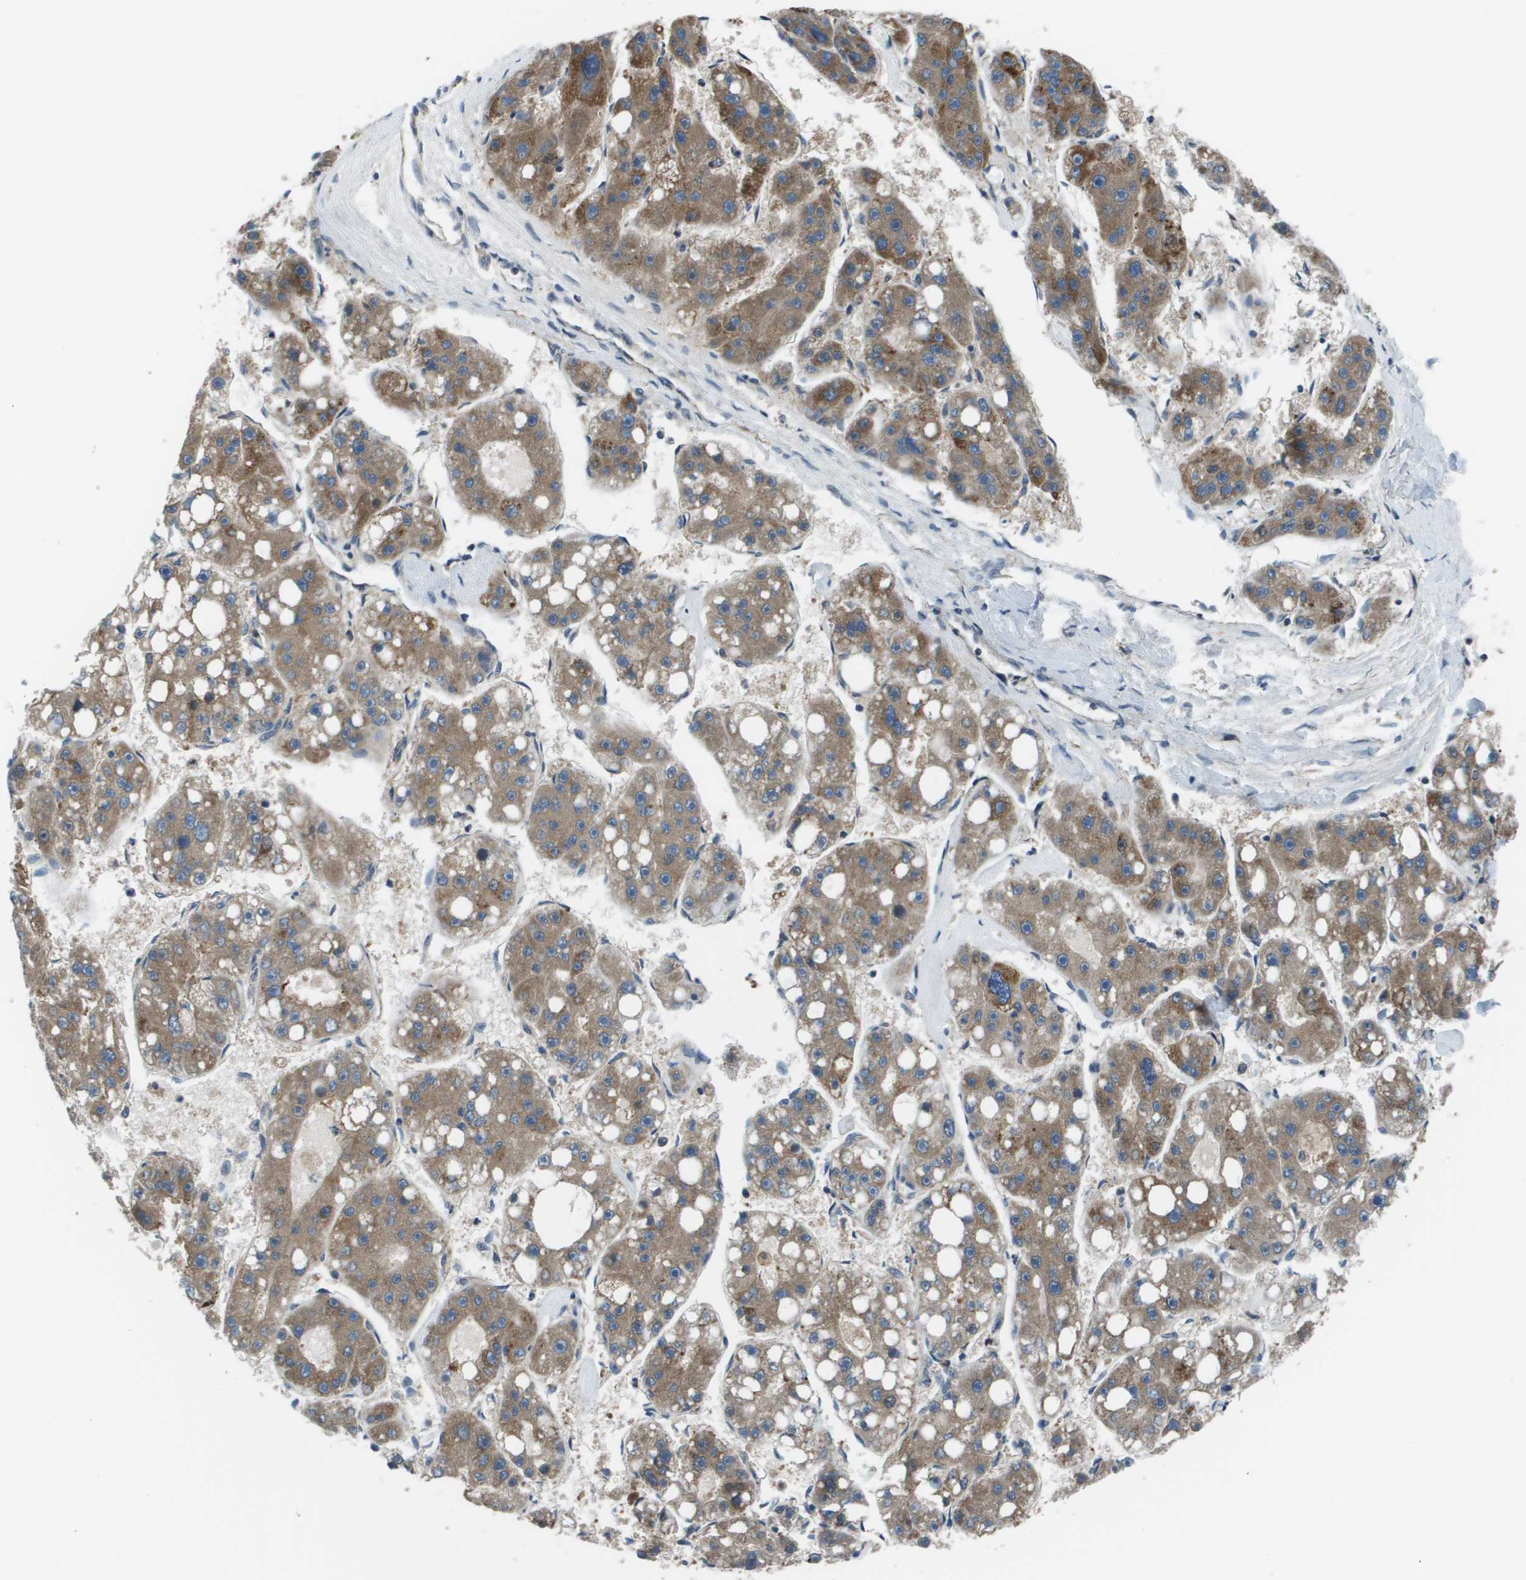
{"staining": {"intensity": "moderate", "quantity": ">75%", "location": "cytoplasmic/membranous"}, "tissue": "liver cancer", "cell_type": "Tumor cells", "image_type": "cancer", "snomed": [{"axis": "morphology", "description": "Carcinoma, Hepatocellular, NOS"}, {"axis": "topography", "description": "Liver"}], "caption": "This is an image of immunohistochemistry (IHC) staining of liver cancer, which shows moderate positivity in the cytoplasmic/membranous of tumor cells.", "gene": "EIF3B", "patient": {"sex": "female", "age": 61}}